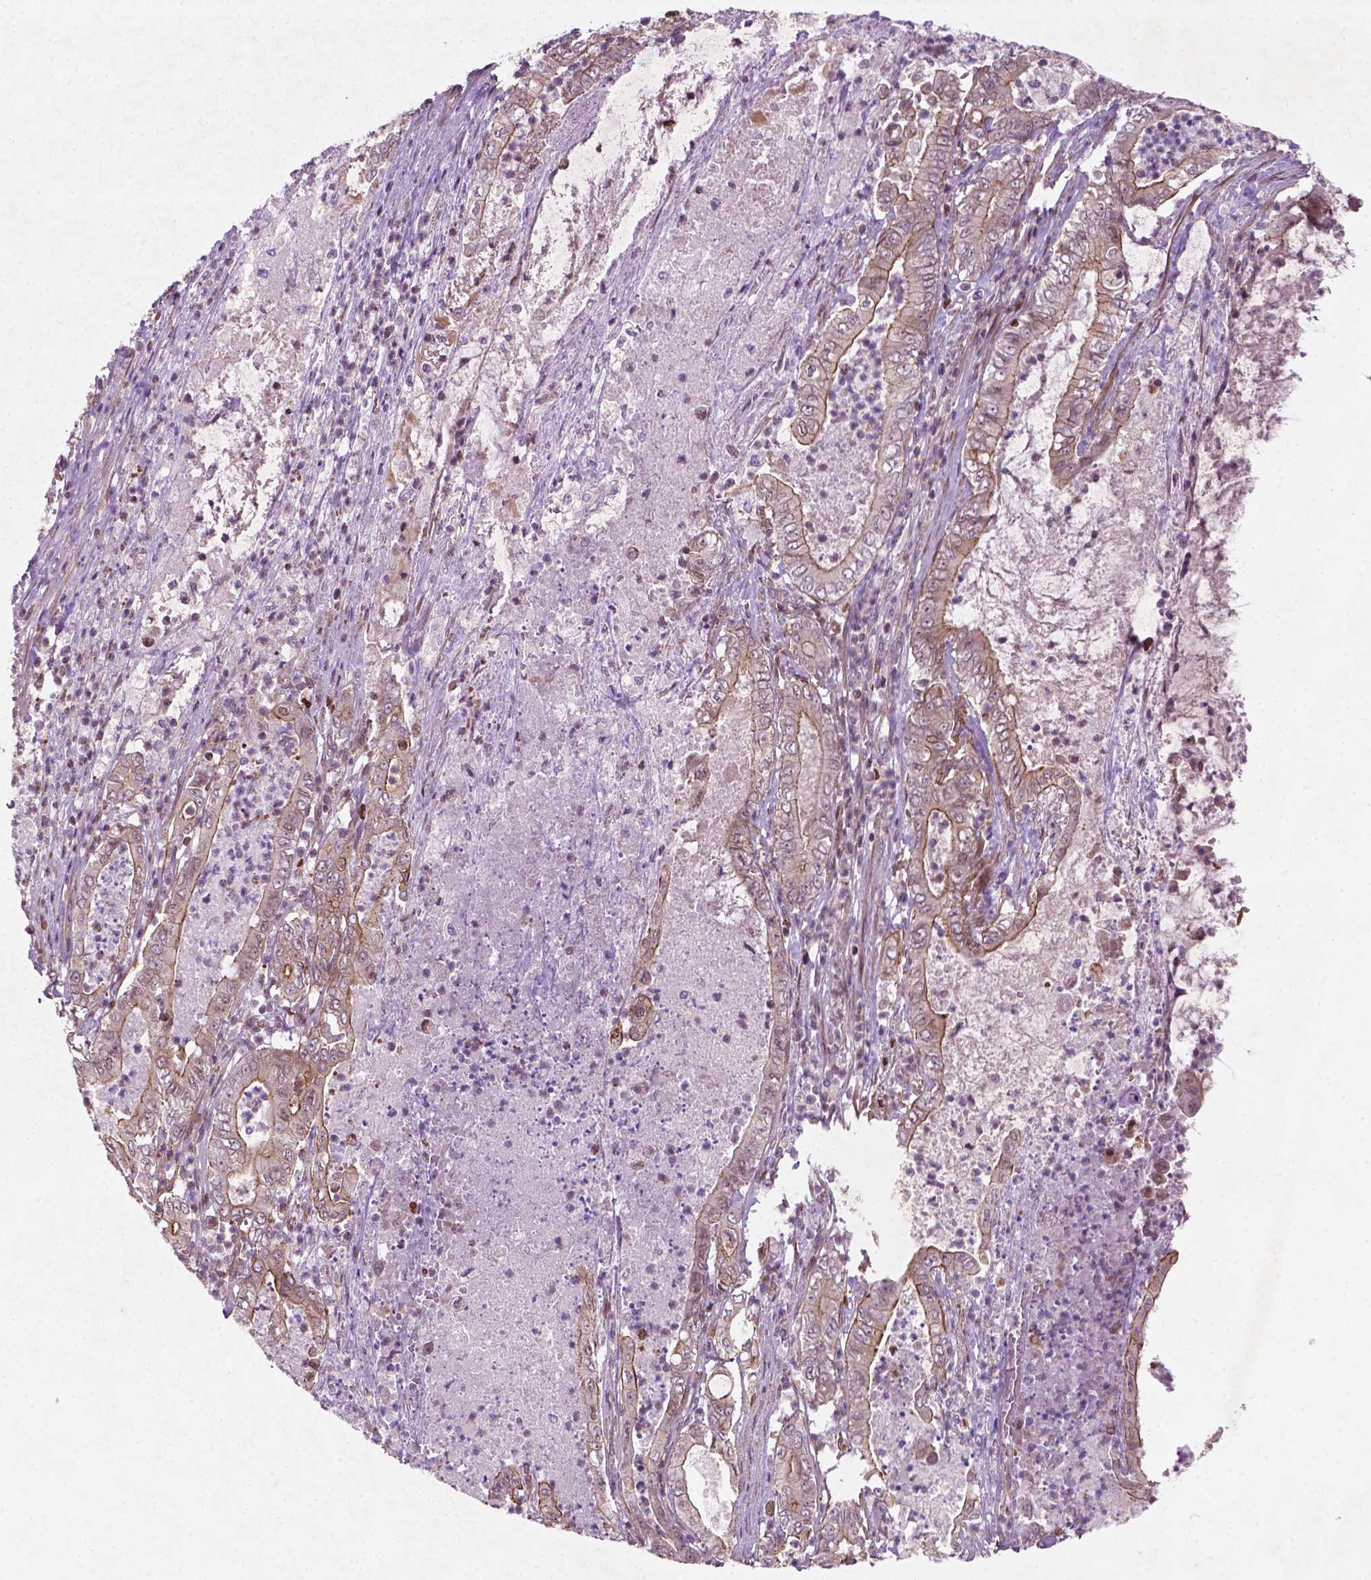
{"staining": {"intensity": "weak", "quantity": "25%-75%", "location": "cytoplasmic/membranous"}, "tissue": "pancreatic cancer", "cell_type": "Tumor cells", "image_type": "cancer", "snomed": [{"axis": "morphology", "description": "Adenocarcinoma, NOS"}, {"axis": "topography", "description": "Pancreas"}], "caption": "A histopathology image of pancreatic cancer (adenocarcinoma) stained for a protein reveals weak cytoplasmic/membranous brown staining in tumor cells.", "gene": "TCHP", "patient": {"sex": "male", "age": 71}}